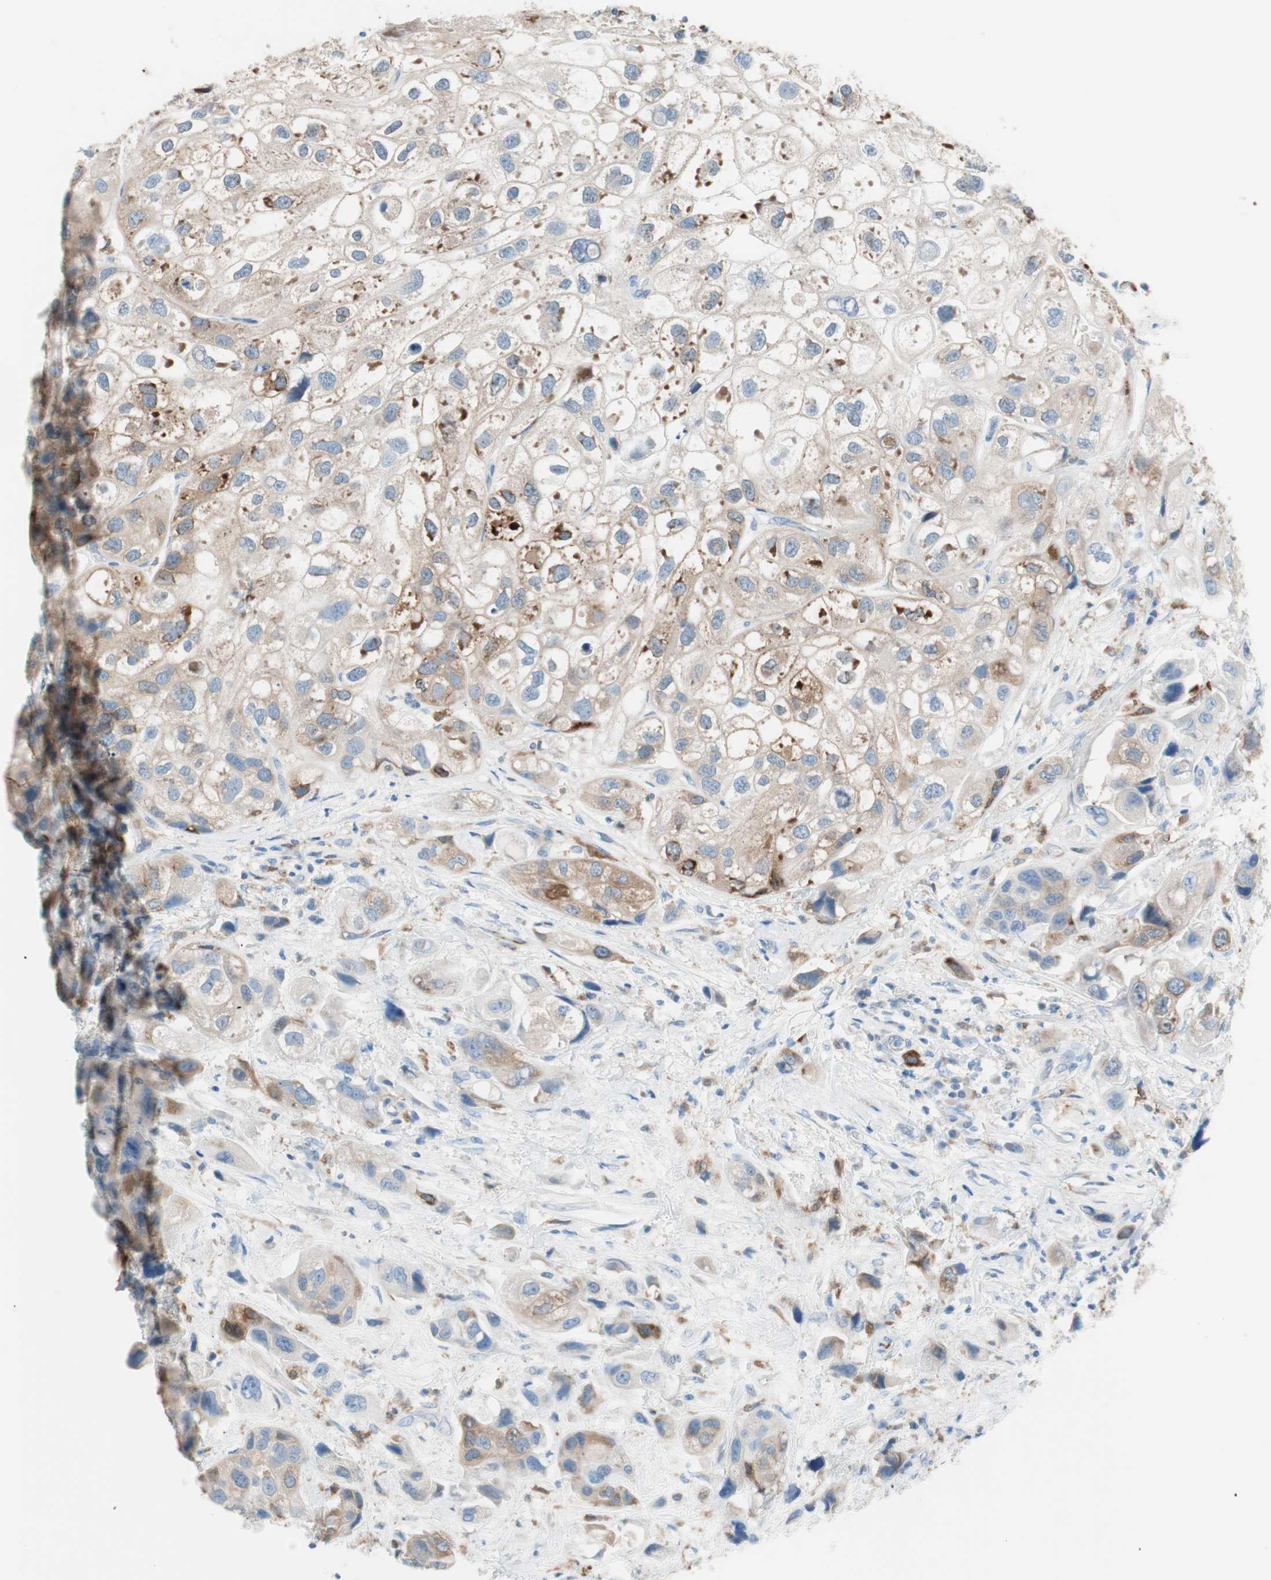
{"staining": {"intensity": "weak", "quantity": "25%-75%", "location": "cytoplasmic/membranous"}, "tissue": "urothelial cancer", "cell_type": "Tumor cells", "image_type": "cancer", "snomed": [{"axis": "morphology", "description": "Urothelial carcinoma, High grade"}, {"axis": "topography", "description": "Urinary bladder"}], "caption": "The immunohistochemical stain shows weak cytoplasmic/membranous positivity in tumor cells of urothelial cancer tissue. The protein is shown in brown color, while the nuclei are stained blue.", "gene": "GLUL", "patient": {"sex": "female", "age": 64}}